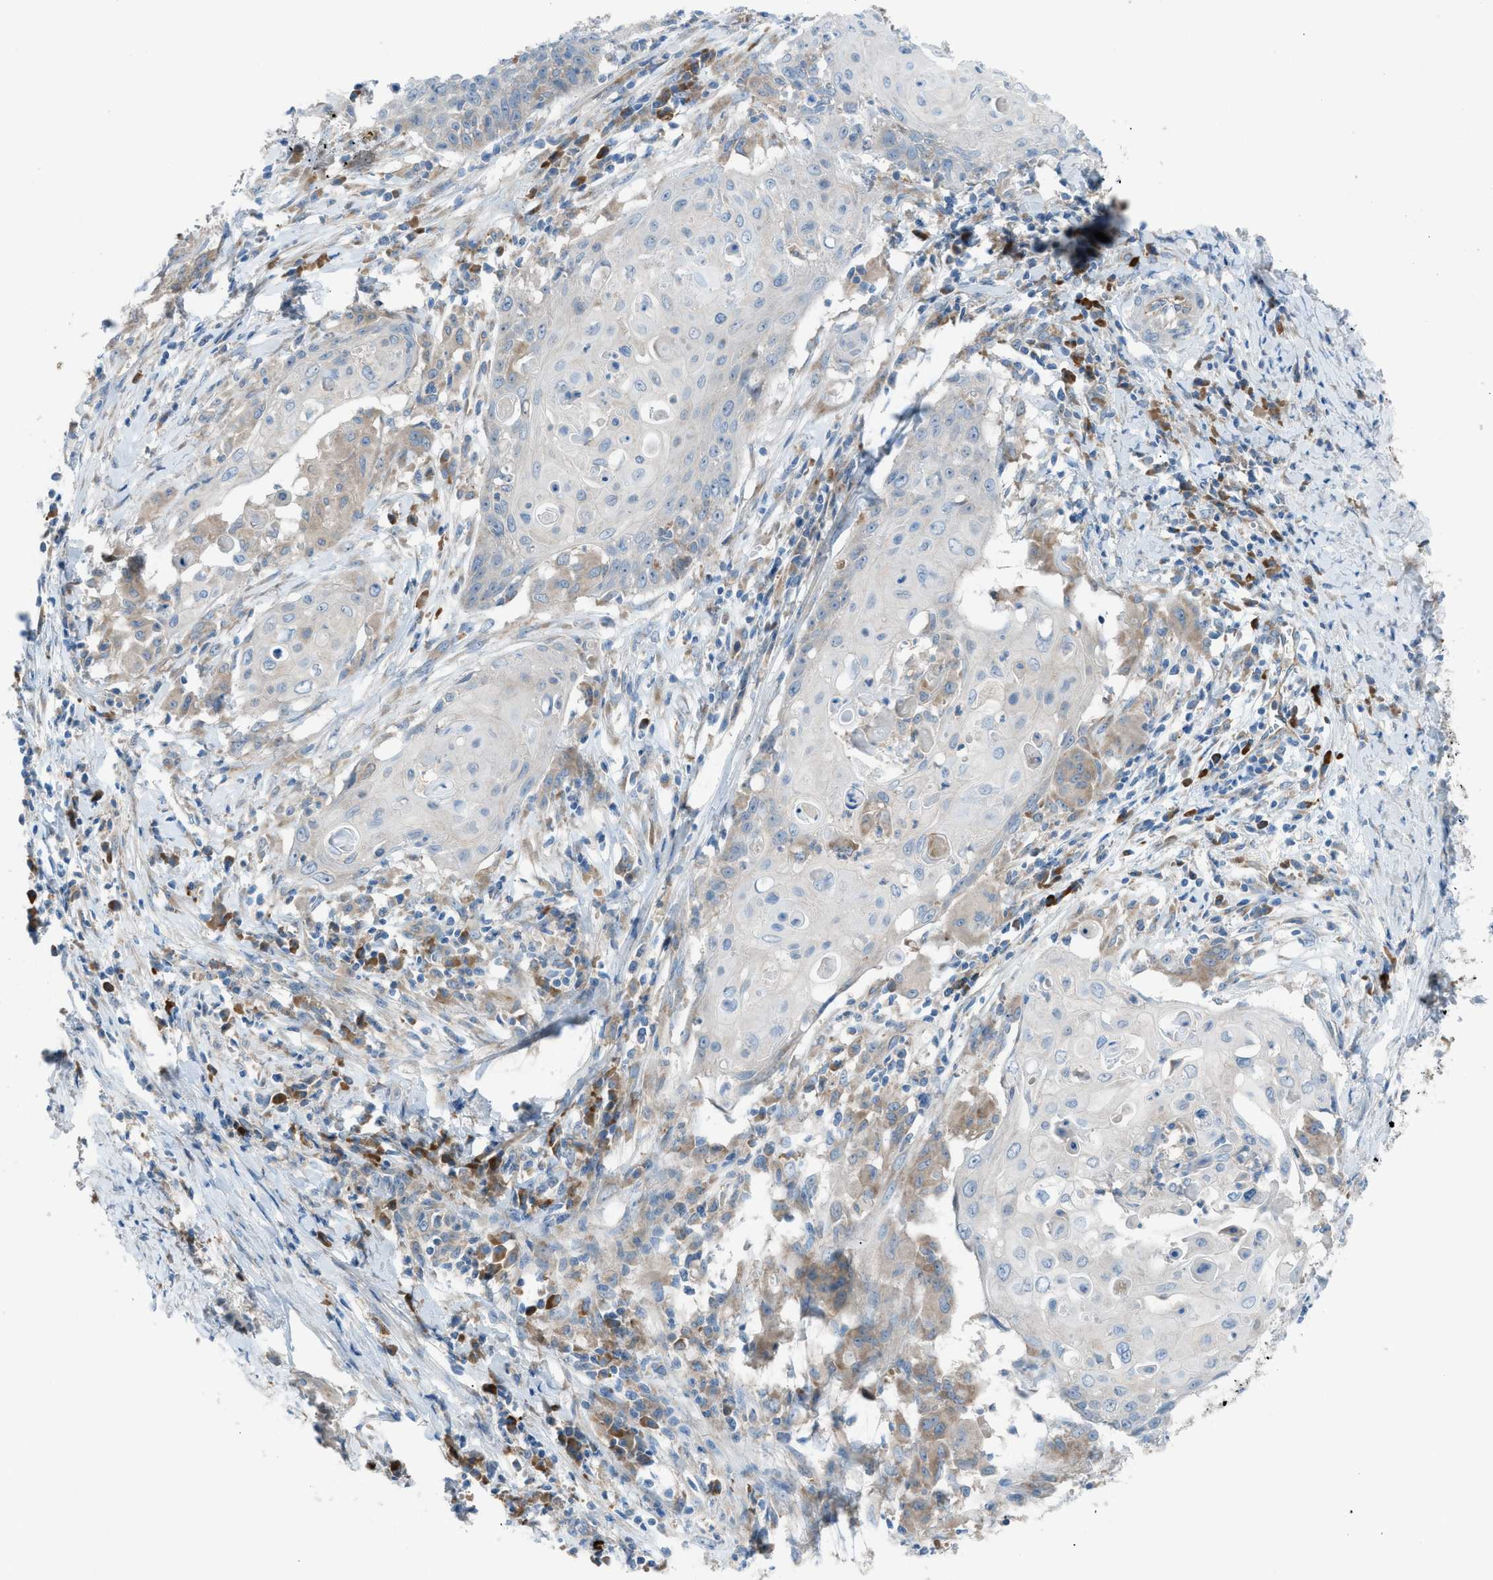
{"staining": {"intensity": "weak", "quantity": "<25%", "location": "cytoplasmic/membranous"}, "tissue": "cervical cancer", "cell_type": "Tumor cells", "image_type": "cancer", "snomed": [{"axis": "morphology", "description": "Squamous cell carcinoma, NOS"}, {"axis": "topography", "description": "Cervix"}], "caption": "This is an immunohistochemistry (IHC) photomicrograph of human cervical squamous cell carcinoma. There is no staining in tumor cells.", "gene": "HEG1", "patient": {"sex": "female", "age": 39}}